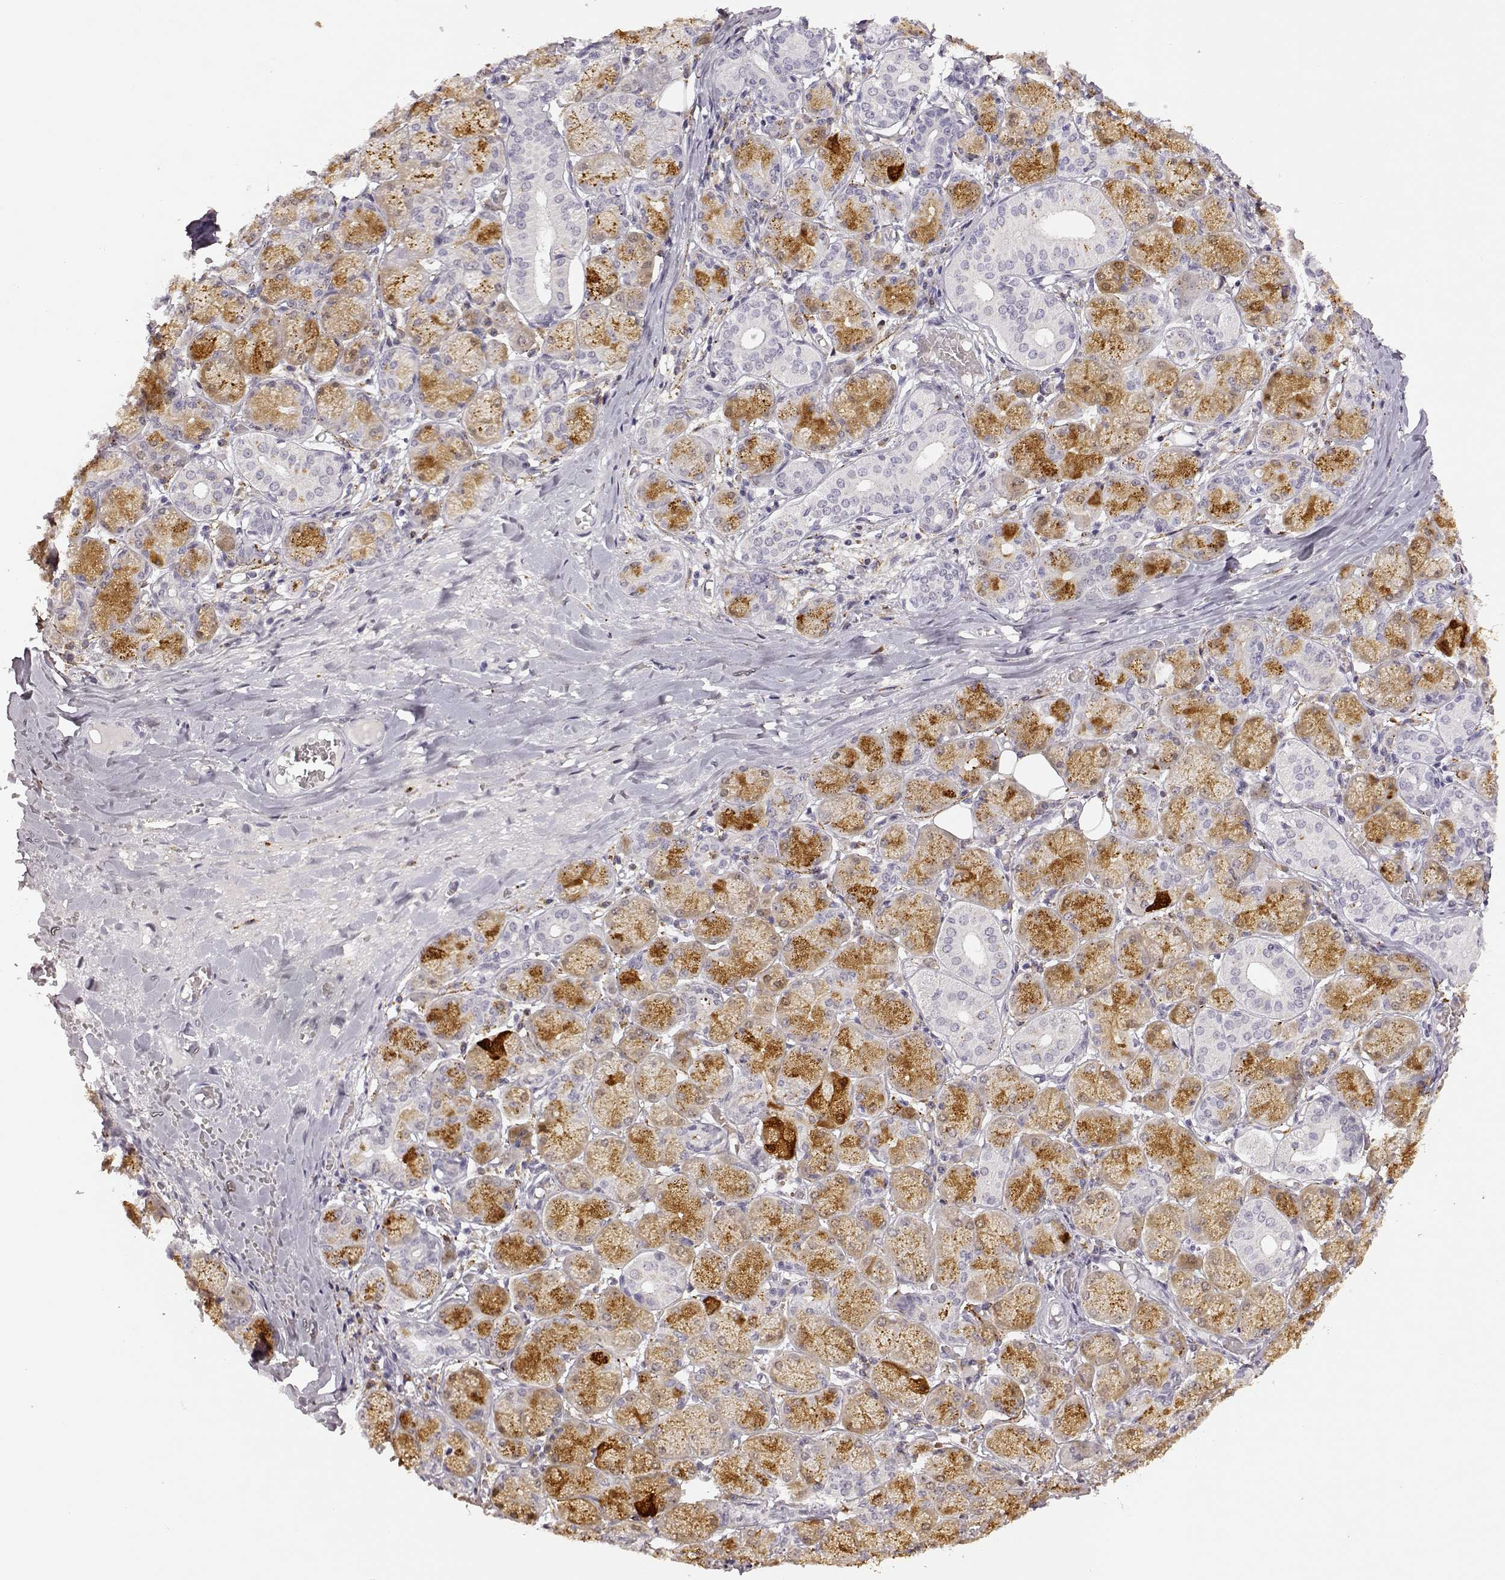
{"staining": {"intensity": "weak", "quantity": "25%-75%", "location": "cytoplasmic/membranous"}, "tissue": "salivary gland", "cell_type": "Glandular cells", "image_type": "normal", "snomed": [{"axis": "morphology", "description": "Normal tissue, NOS"}, {"axis": "topography", "description": "Salivary gland"}, {"axis": "topography", "description": "Peripheral nerve tissue"}], "caption": "The image reveals immunohistochemical staining of unremarkable salivary gland. There is weak cytoplasmic/membranous positivity is seen in about 25%-75% of glandular cells.", "gene": "VGF", "patient": {"sex": "female", "age": 24}}